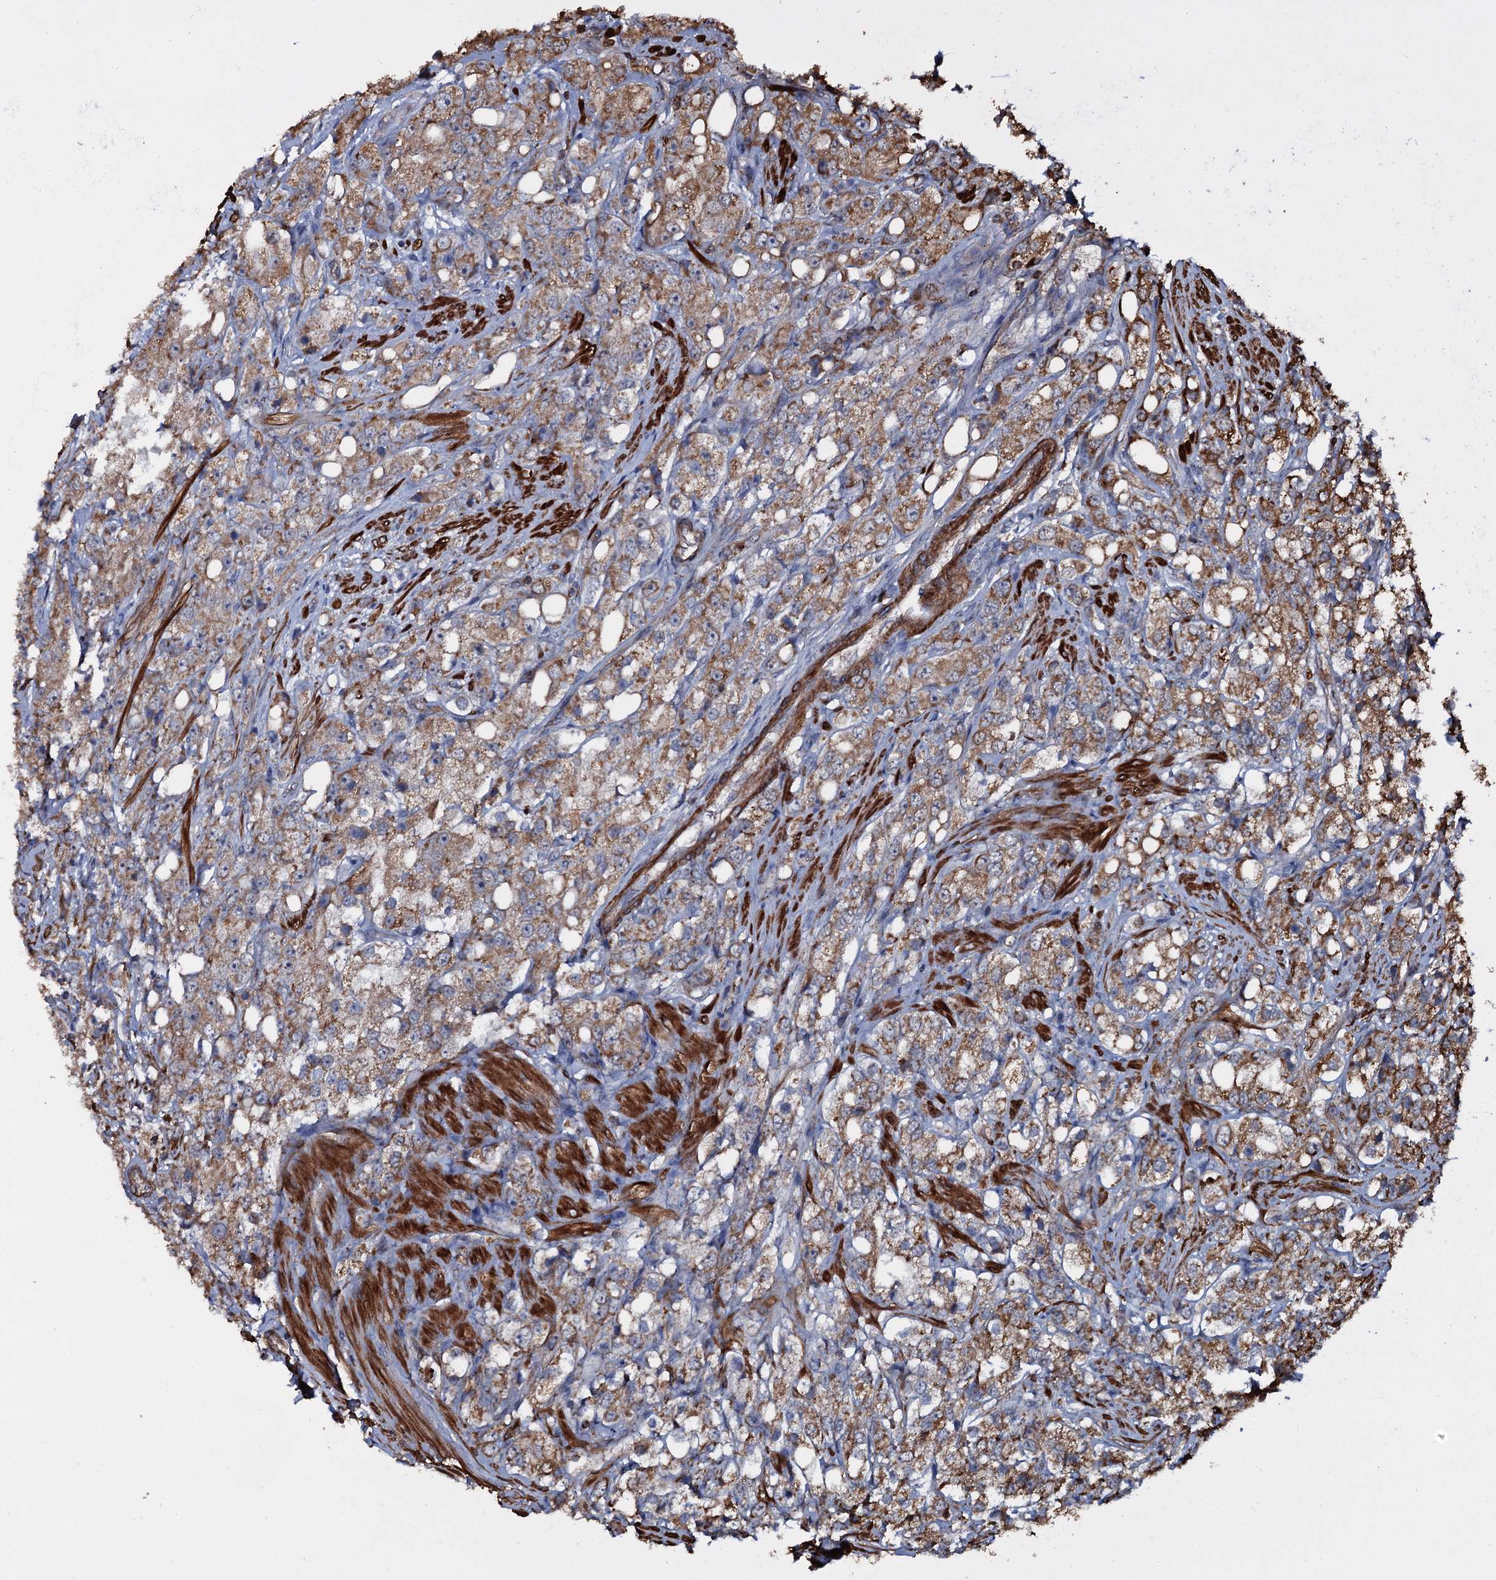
{"staining": {"intensity": "moderate", "quantity": ">75%", "location": "cytoplasmic/membranous"}, "tissue": "prostate cancer", "cell_type": "Tumor cells", "image_type": "cancer", "snomed": [{"axis": "morphology", "description": "Adenocarcinoma, NOS"}, {"axis": "topography", "description": "Prostate"}], "caption": "Protein staining by IHC exhibits moderate cytoplasmic/membranous staining in about >75% of tumor cells in prostate cancer.", "gene": "VWA8", "patient": {"sex": "male", "age": 79}}